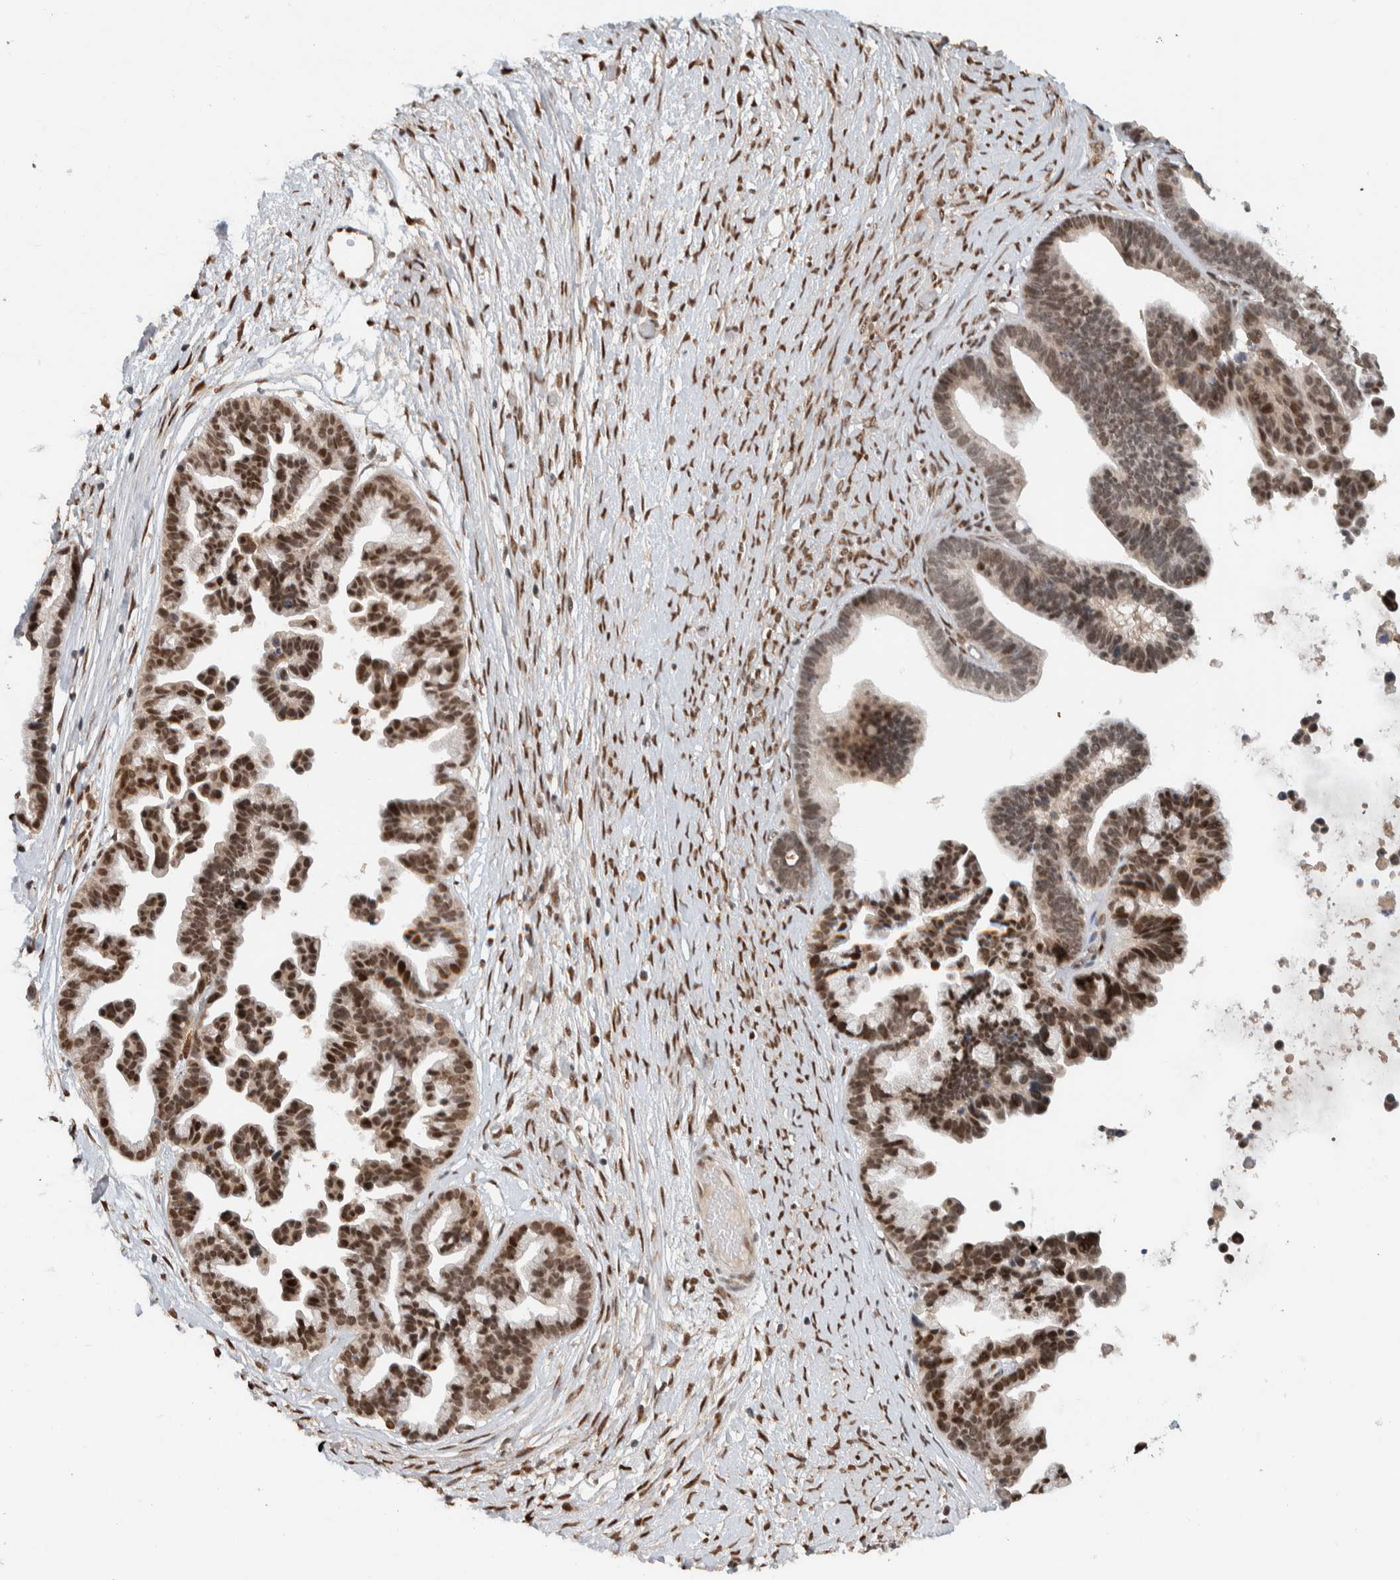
{"staining": {"intensity": "strong", "quantity": "25%-75%", "location": "nuclear"}, "tissue": "ovarian cancer", "cell_type": "Tumor cells", "image_type": "cancer", "snomed": [{"axis": "morphology", "description": "Cystadenocarcinoma, serous, NOS"}, {"axis": "topography", "description": "Ovary"}], "caption": "Ovarian serous cystadenocarcinoma was stained to show a protein in brown. There is high levels of strong nuclear staining in about 25%-75% of tumor cells.", "gene": "TNRC18", "patient": {"sex": "female", "age": 56}}